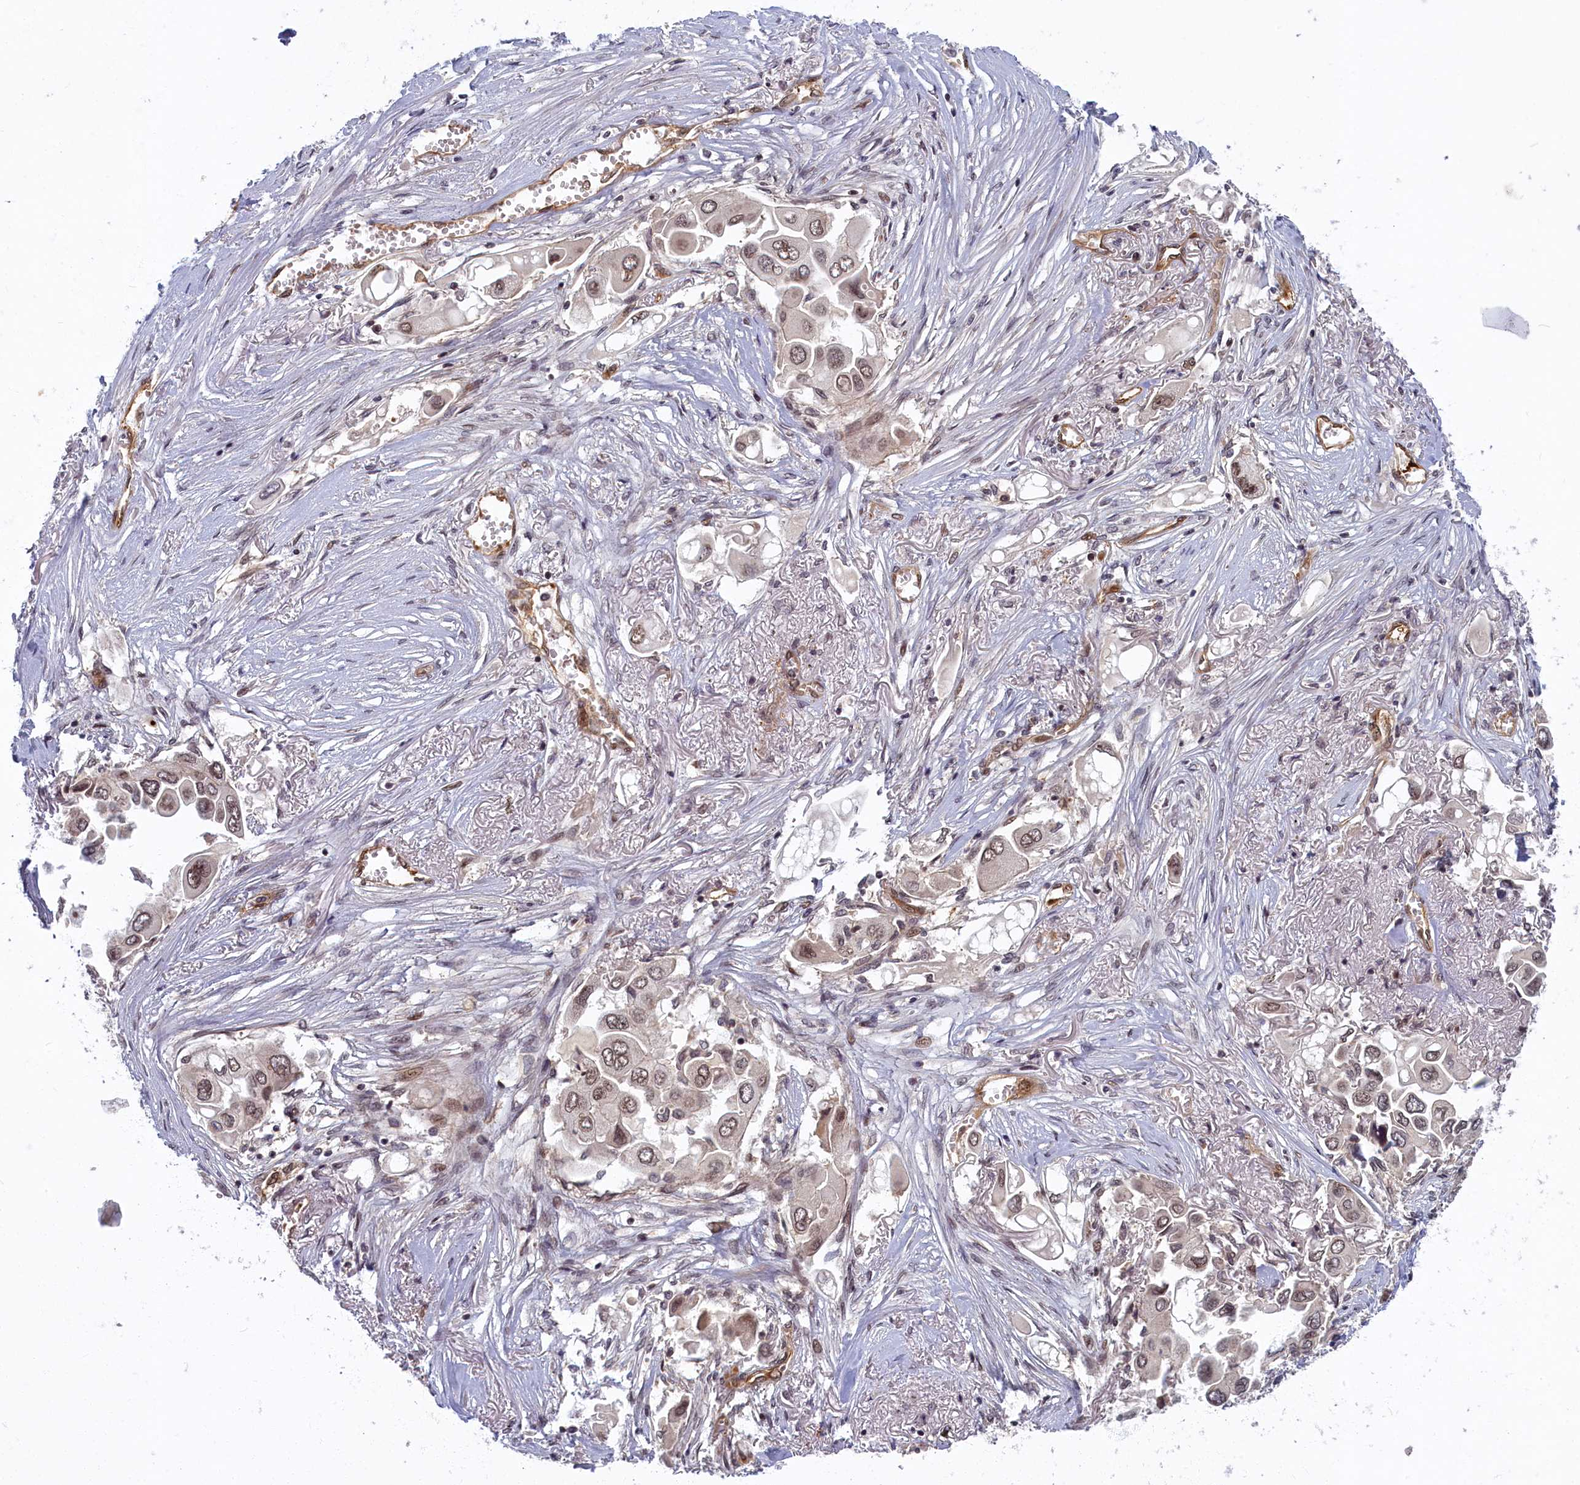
{"staining": {"intensity": "moderate", "quantity": ">75%", "location": "nuclear"}, "tissue": "lung cancer", "cell_type": "Tumor cells", "image_type": "cancer", "snomed": [{"axis": "morphology", "description": "Adenocarcinoma, NOS"}, {"axis": "topography", "description": "Lung"}], "caption": "A histopathology image of lung cancer (adenocarcinoma) stained for a protein demonstrates moderate nuclear brown staining in tumor cells. Using DAB (brown) and hematoxylin (blue) stains, captured at high magnification using brightfield microscopy.", "gene": "SNRK", "patient": {"sex": "female", "age": 76}}